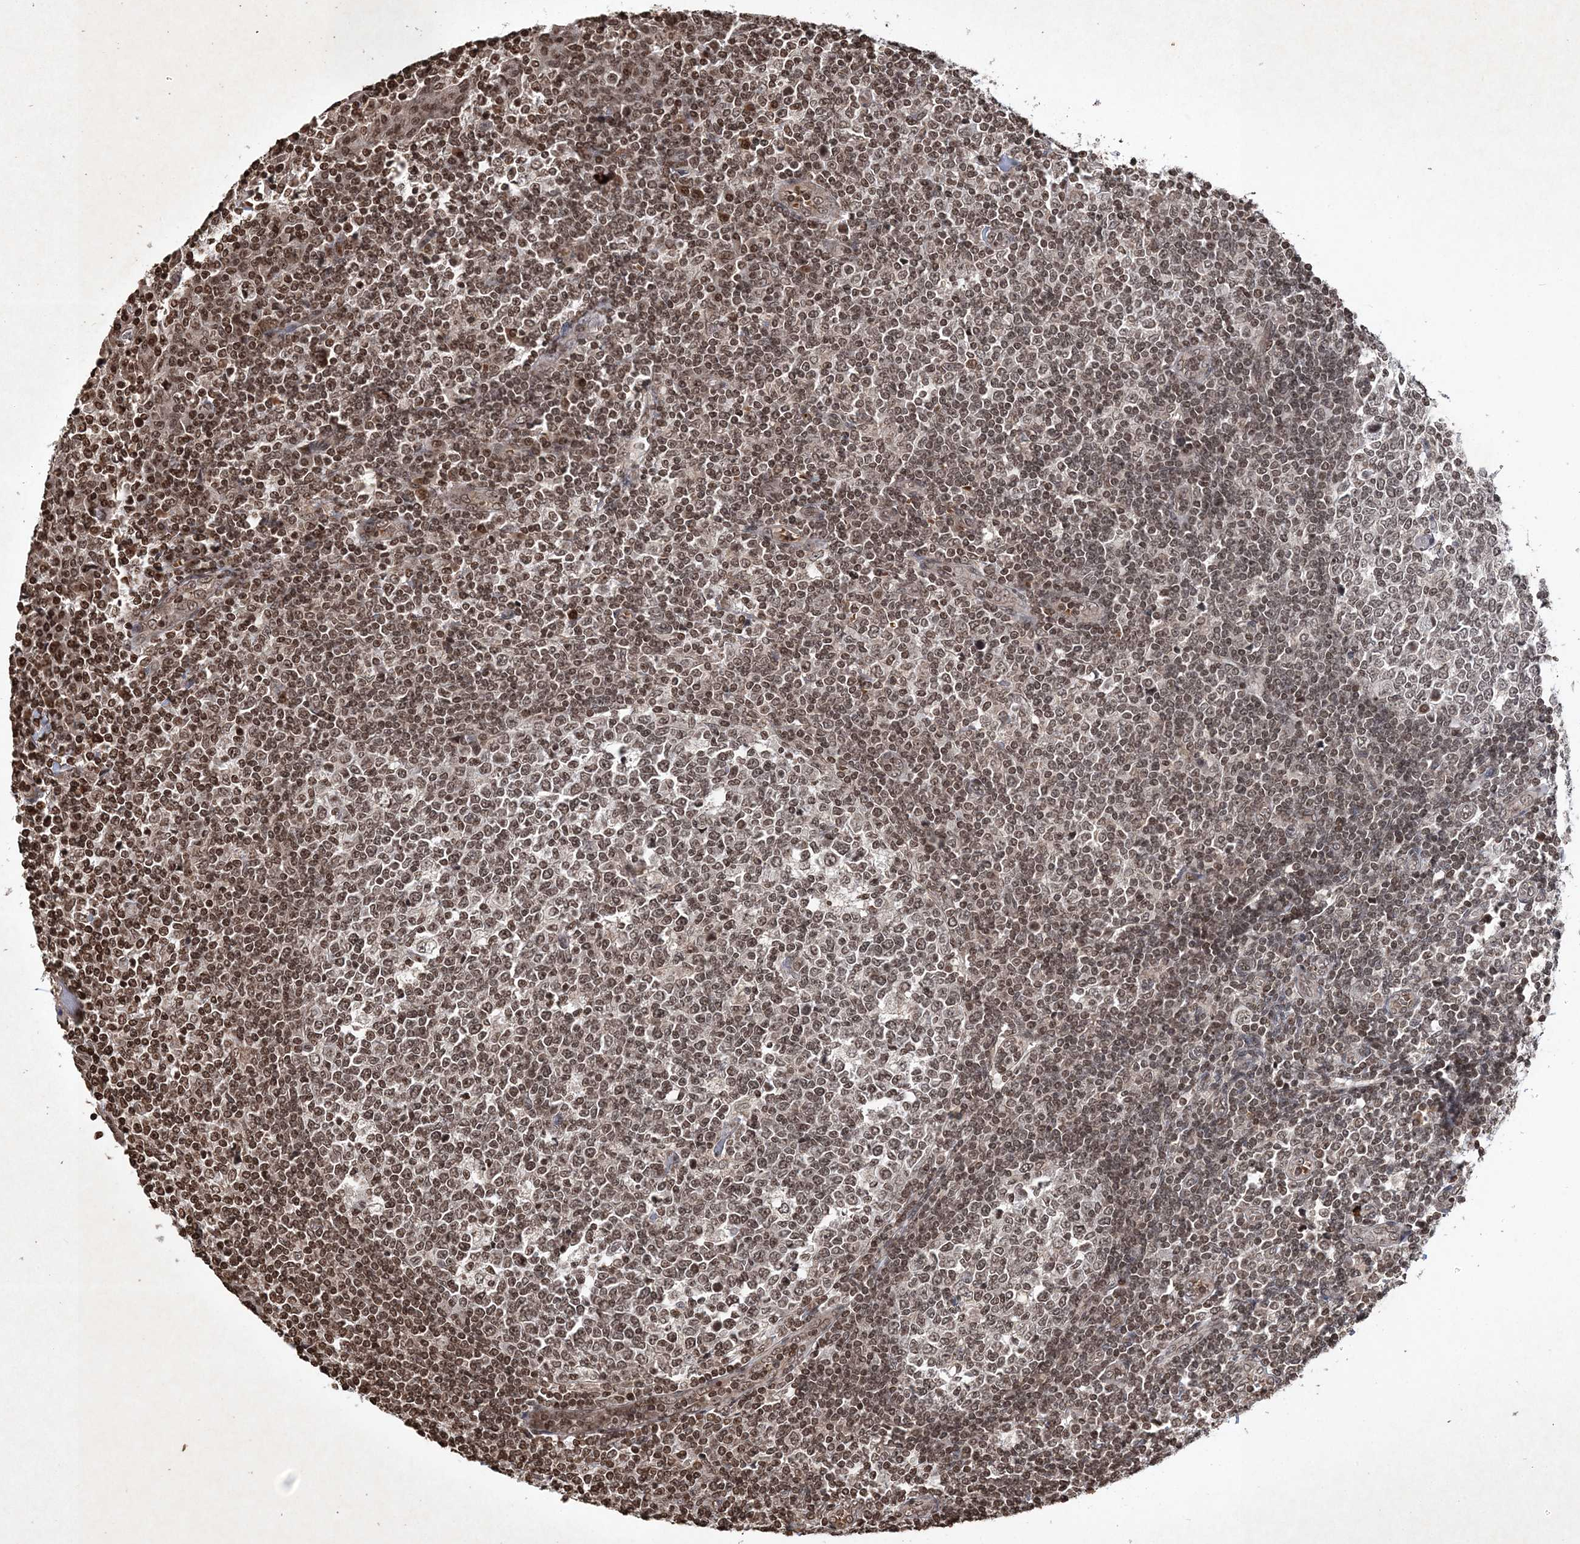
{"staining": {"intensity": "moderate", "quantity": ">75%", "location": "nuclear"}, "tissue": "tonsil", "cell_type": "Germinal center cells", "image_type": "normal", "snomed": [{"axis": "morphology", "description": "Normal tissue, NOS"}, {"axis": "topography", "description": "Tonsil"}], "caption": "The immunohistochemical stain highlights moderate nuclear positivity in germinal center cells of benign tonsil.", "gene": "NEDD9", "patient": {"sex": "female", "age": 19}}